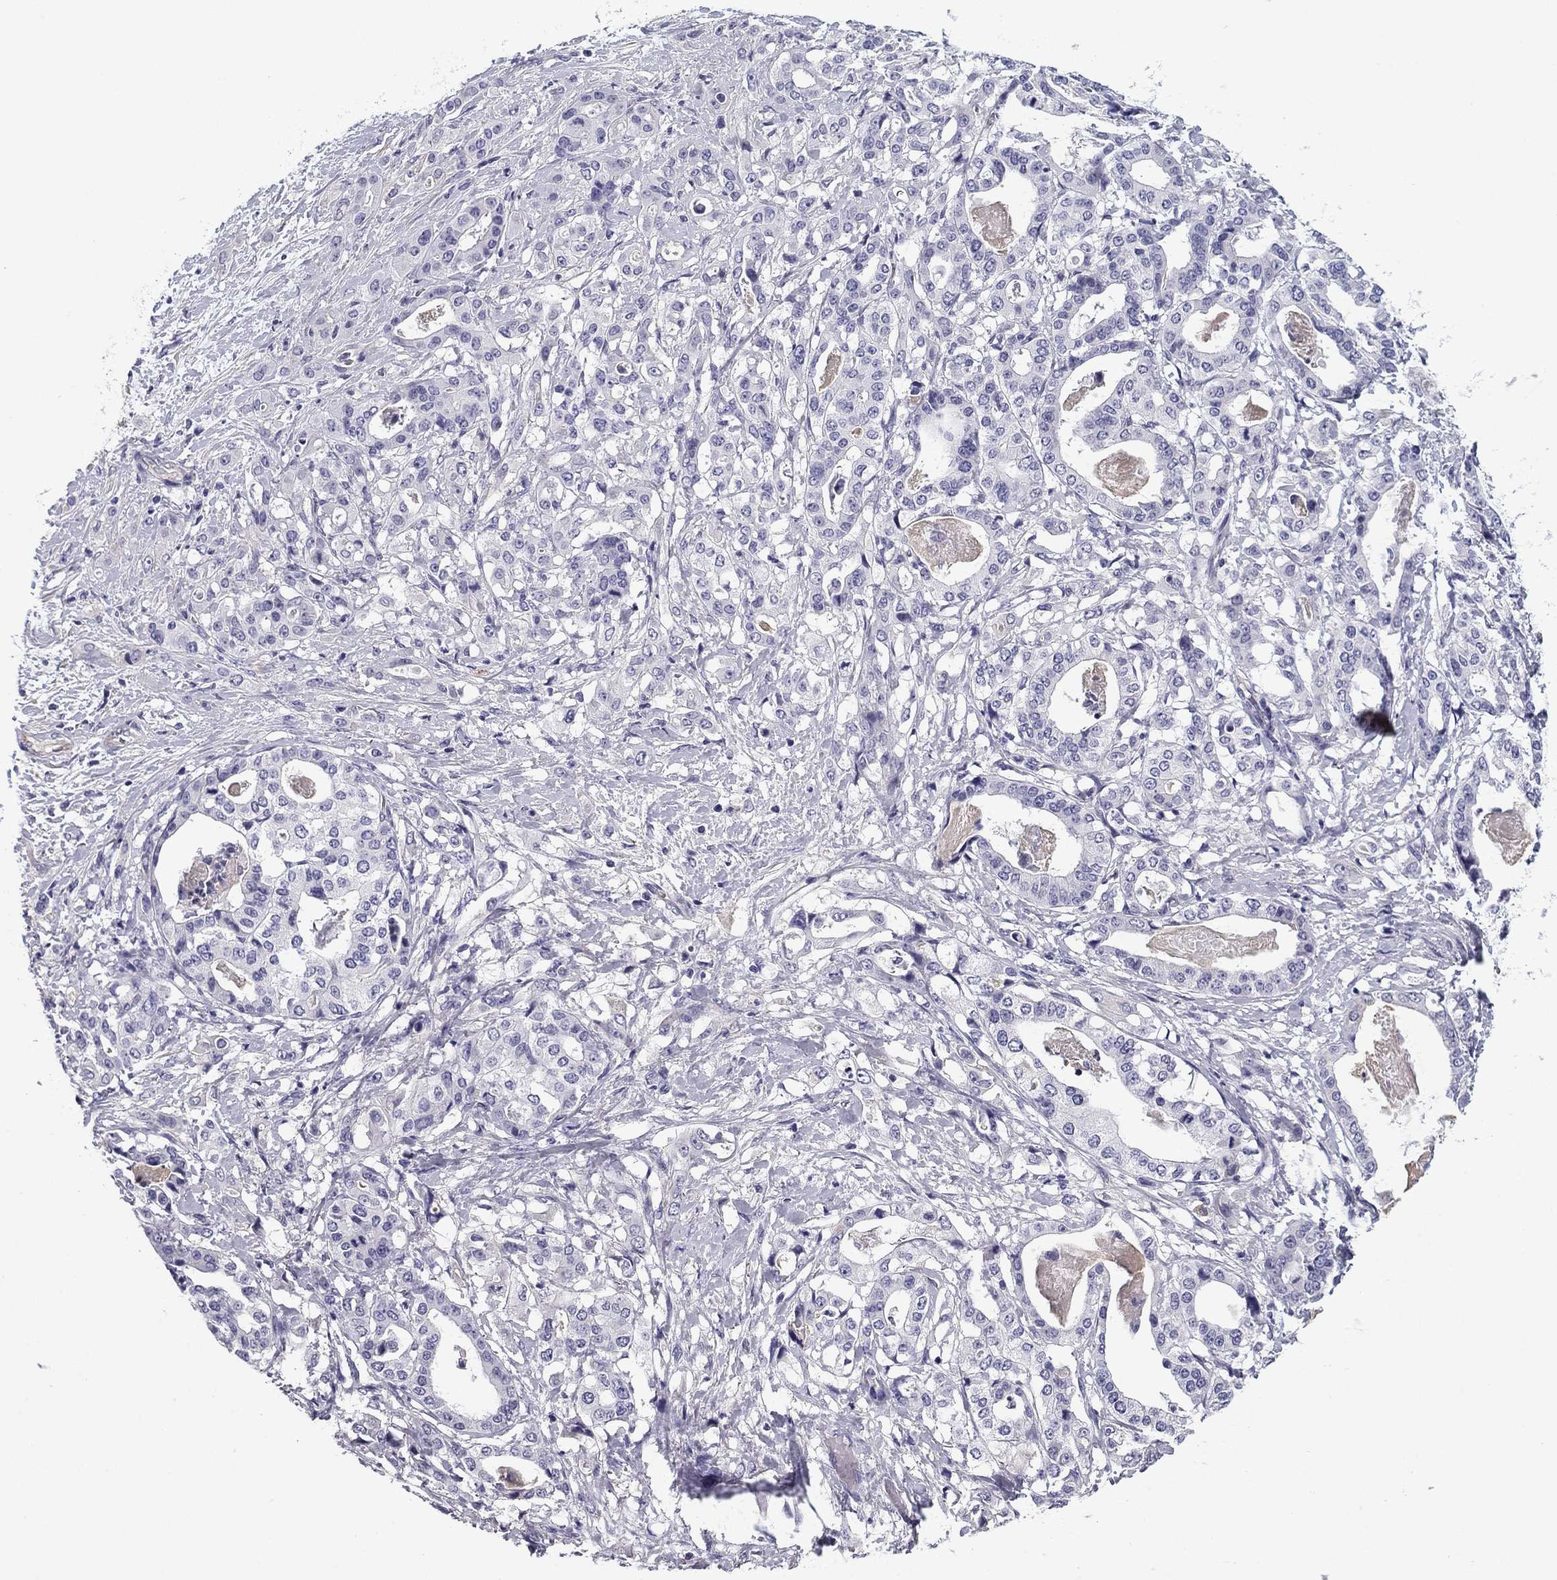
{"staining": {"intensity": "negative", "quantity": "none", "location": "none"}, "tissue": "stomach cancer", "cell_type": "Tumor cells", "image_type": "cancer", "snomed": [{"axis": "morphology", "description": "Adenocarcinoma, NOS"}, {"axis": "topography", "description": "Stomach"}], "caption": "Immunohistochemistry (IHC) histopathology image of human adenocarcinoma (stomach) stained for a protein (brown), which reveals no positivity in tumor cells. Brightfield microscopy of immunohistochemistry (IHC) stained with DAB (brown) and hematoxylin (blue), captured at high magnification.", "gene": "FLNC", "patient": {"sex": "male", "age": 48}}